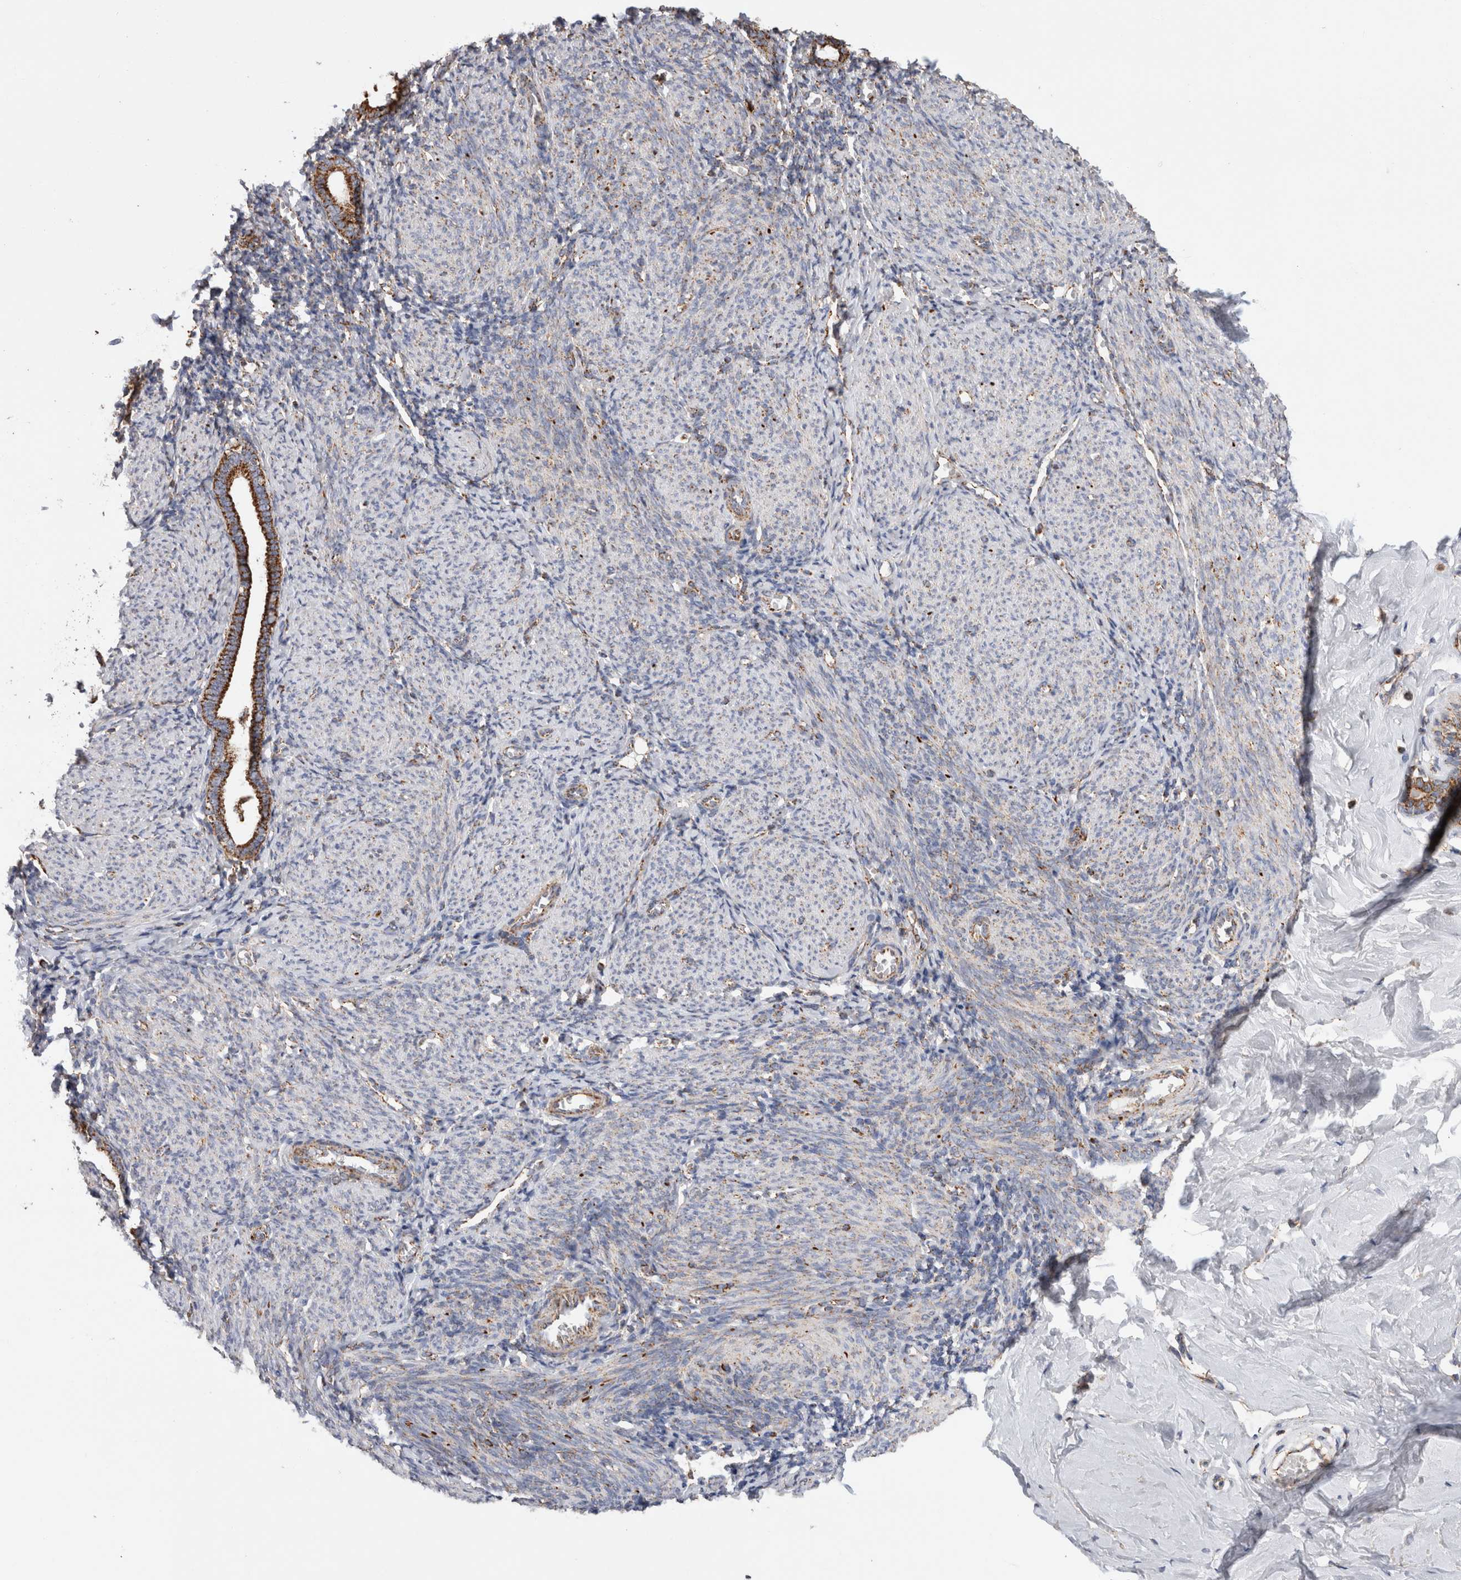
{"staining": {"intensity": "negative", "quantity": "none", "location": "none"}, "tissue": "endometrium", "cell_type": "Cells in endometrial stroma", "image_type": "normal", "snomed": [{"axis": "morphology", "description": "Normal tissue, NOS"}, {"axis": "morphology", "description": "Adenocarcinoma, NOS"}, {"axis": "topography", "description": "Endometrium"}], "caption": "Human endometrium stained for a protein using immunohistochemistry (IHC) exhibits no positivity in cells in endometrial stroma.", "gene": "IARS2", "patient": {"sex": "female", "age": 57}}